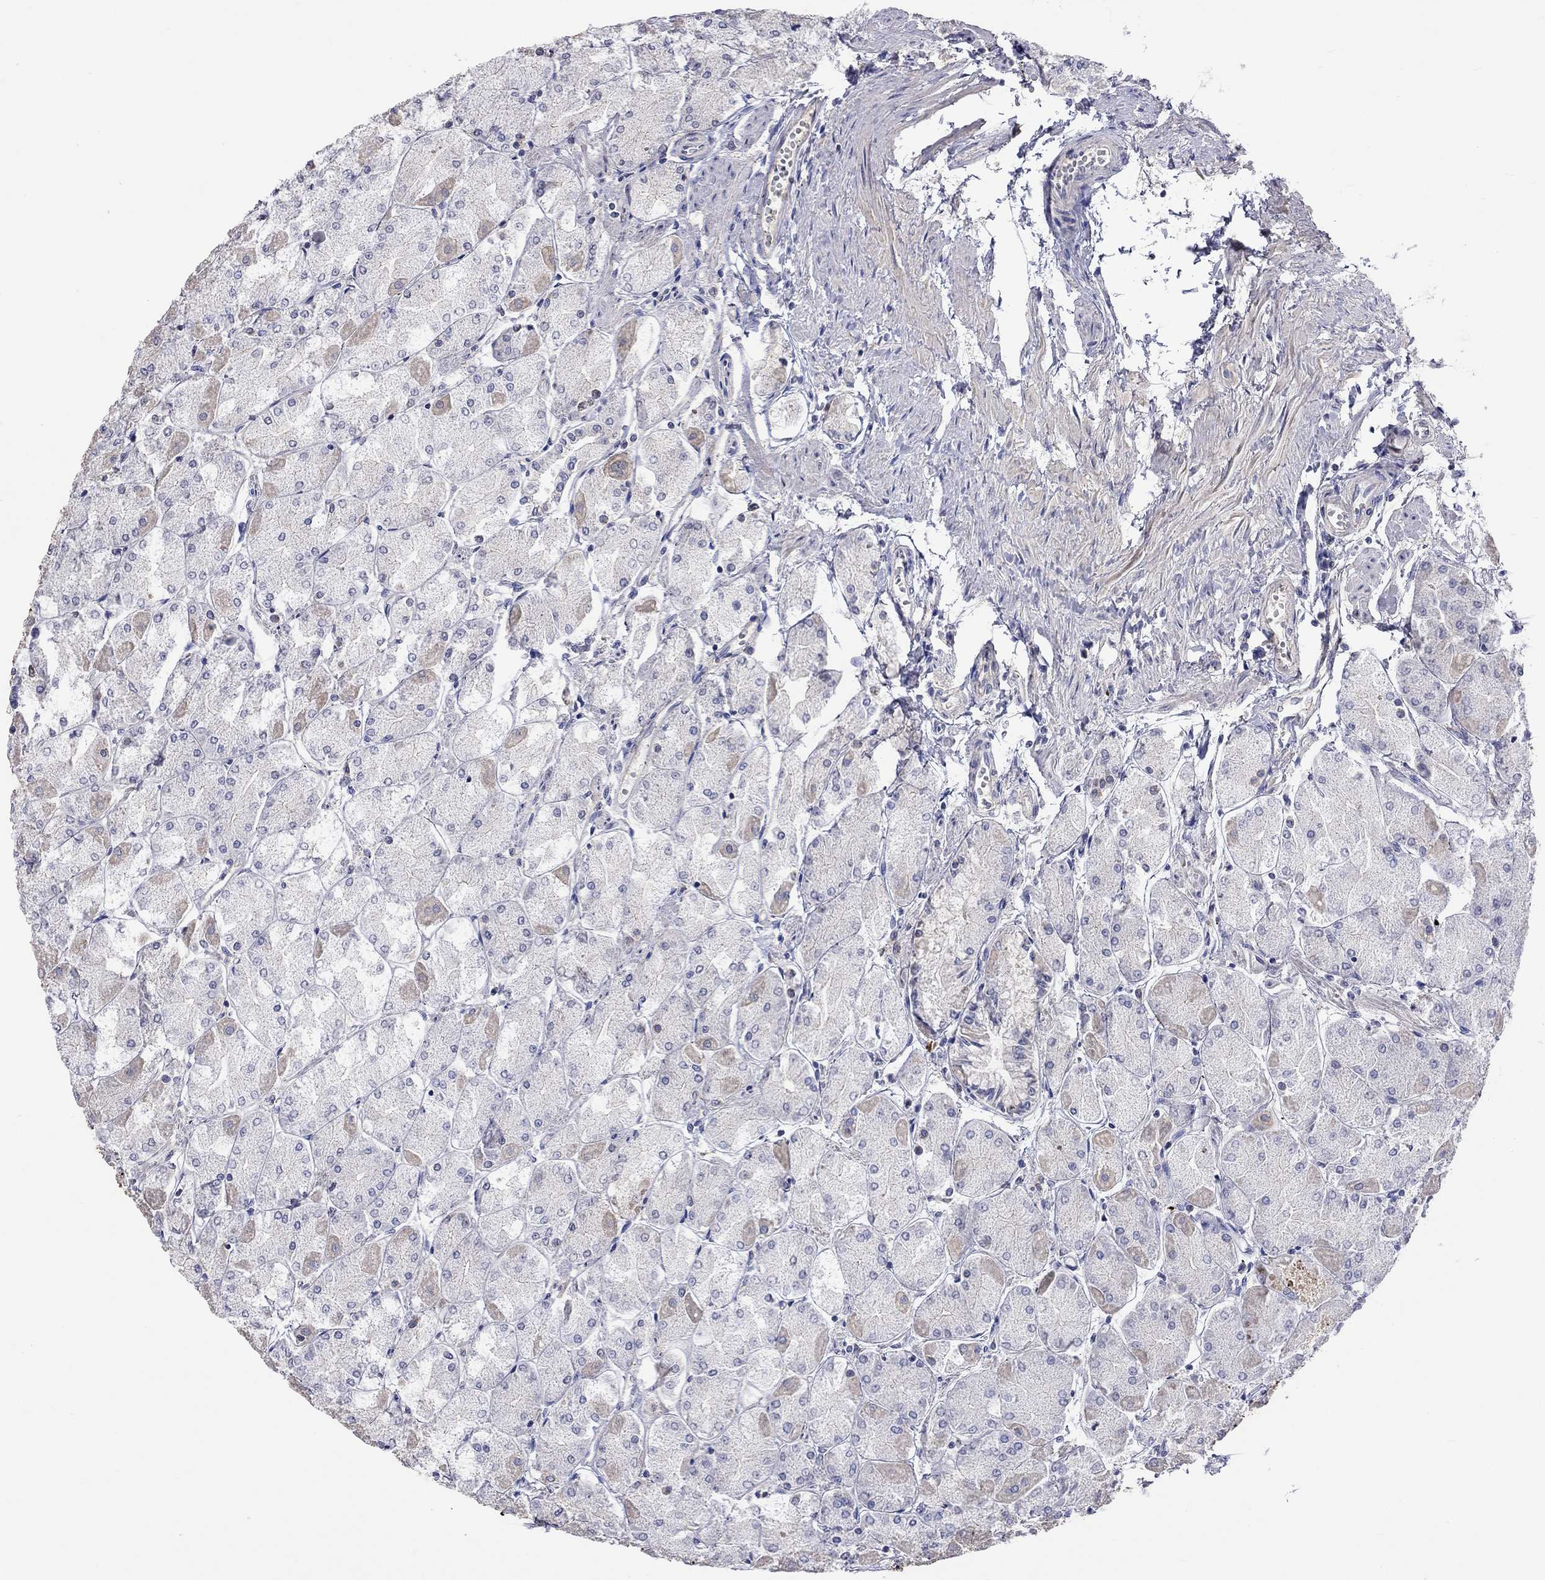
{"staining": {"intensity": "moderate", "quantity": "<25%", "location": "cytoplasmic/membranous"}, "tissue": "stomach", "cell_type": "Glandular cells", "image_type": "normal", "snomed": [{"axis": "morphology", "description": "Normal tissue, NOS"}, {"axis": "topography", "description": "Stomach, upper"}], "caption": "Brown immunohistochemical staining in normal human stomach displays moderate cytoplasmic/membranous positivity in about <25% of glandular cells. The staining was performed using DAB (3,3'-diaminobenzidine), with brown indicating positive protein expression. Nuclei are stained blue with hematoxylin.", "gene": "LRFN4", "patient": {"sex": "male", "age": 60}}